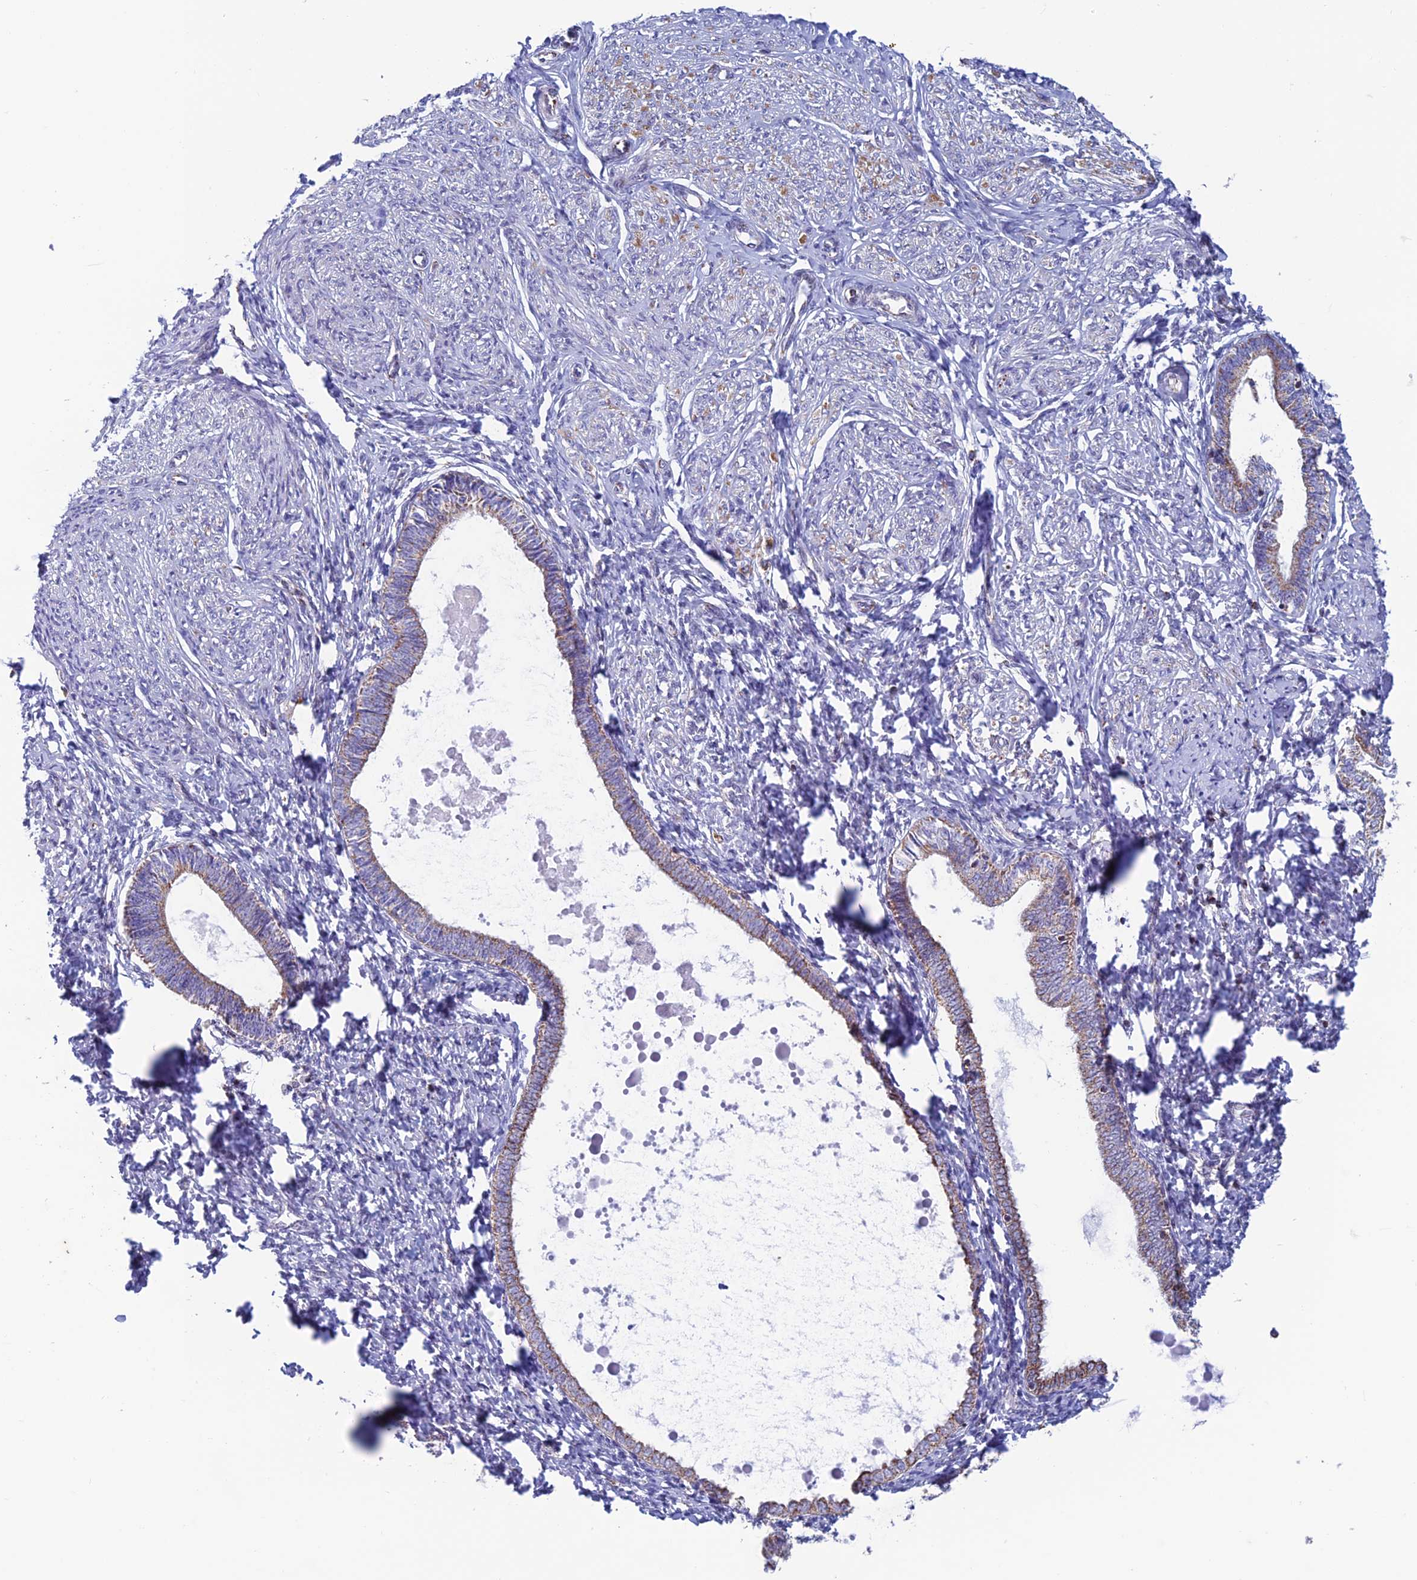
{"staining": {"intensity": "negative", "quantity": "none", "location": "none"}, "tissue": "endometrium", "cell_type": "Cells in endometrial stroma", "image_type": "normal", "snomed": [{"axis": "morphology", "description": "Normal tissue, NOS"}, {"axis": "topography", "description": "Endometrium"}], "caption": "Immunohistochemistry photomicrograph of benign endometrium: human endometrium stained with DAB (3,3'-diaminobenzidine) reveals no significant protein expression in cells in endometrial stroma.", "gene": "ZNG1A", "patient": {"sex": "female", "age": 72}}